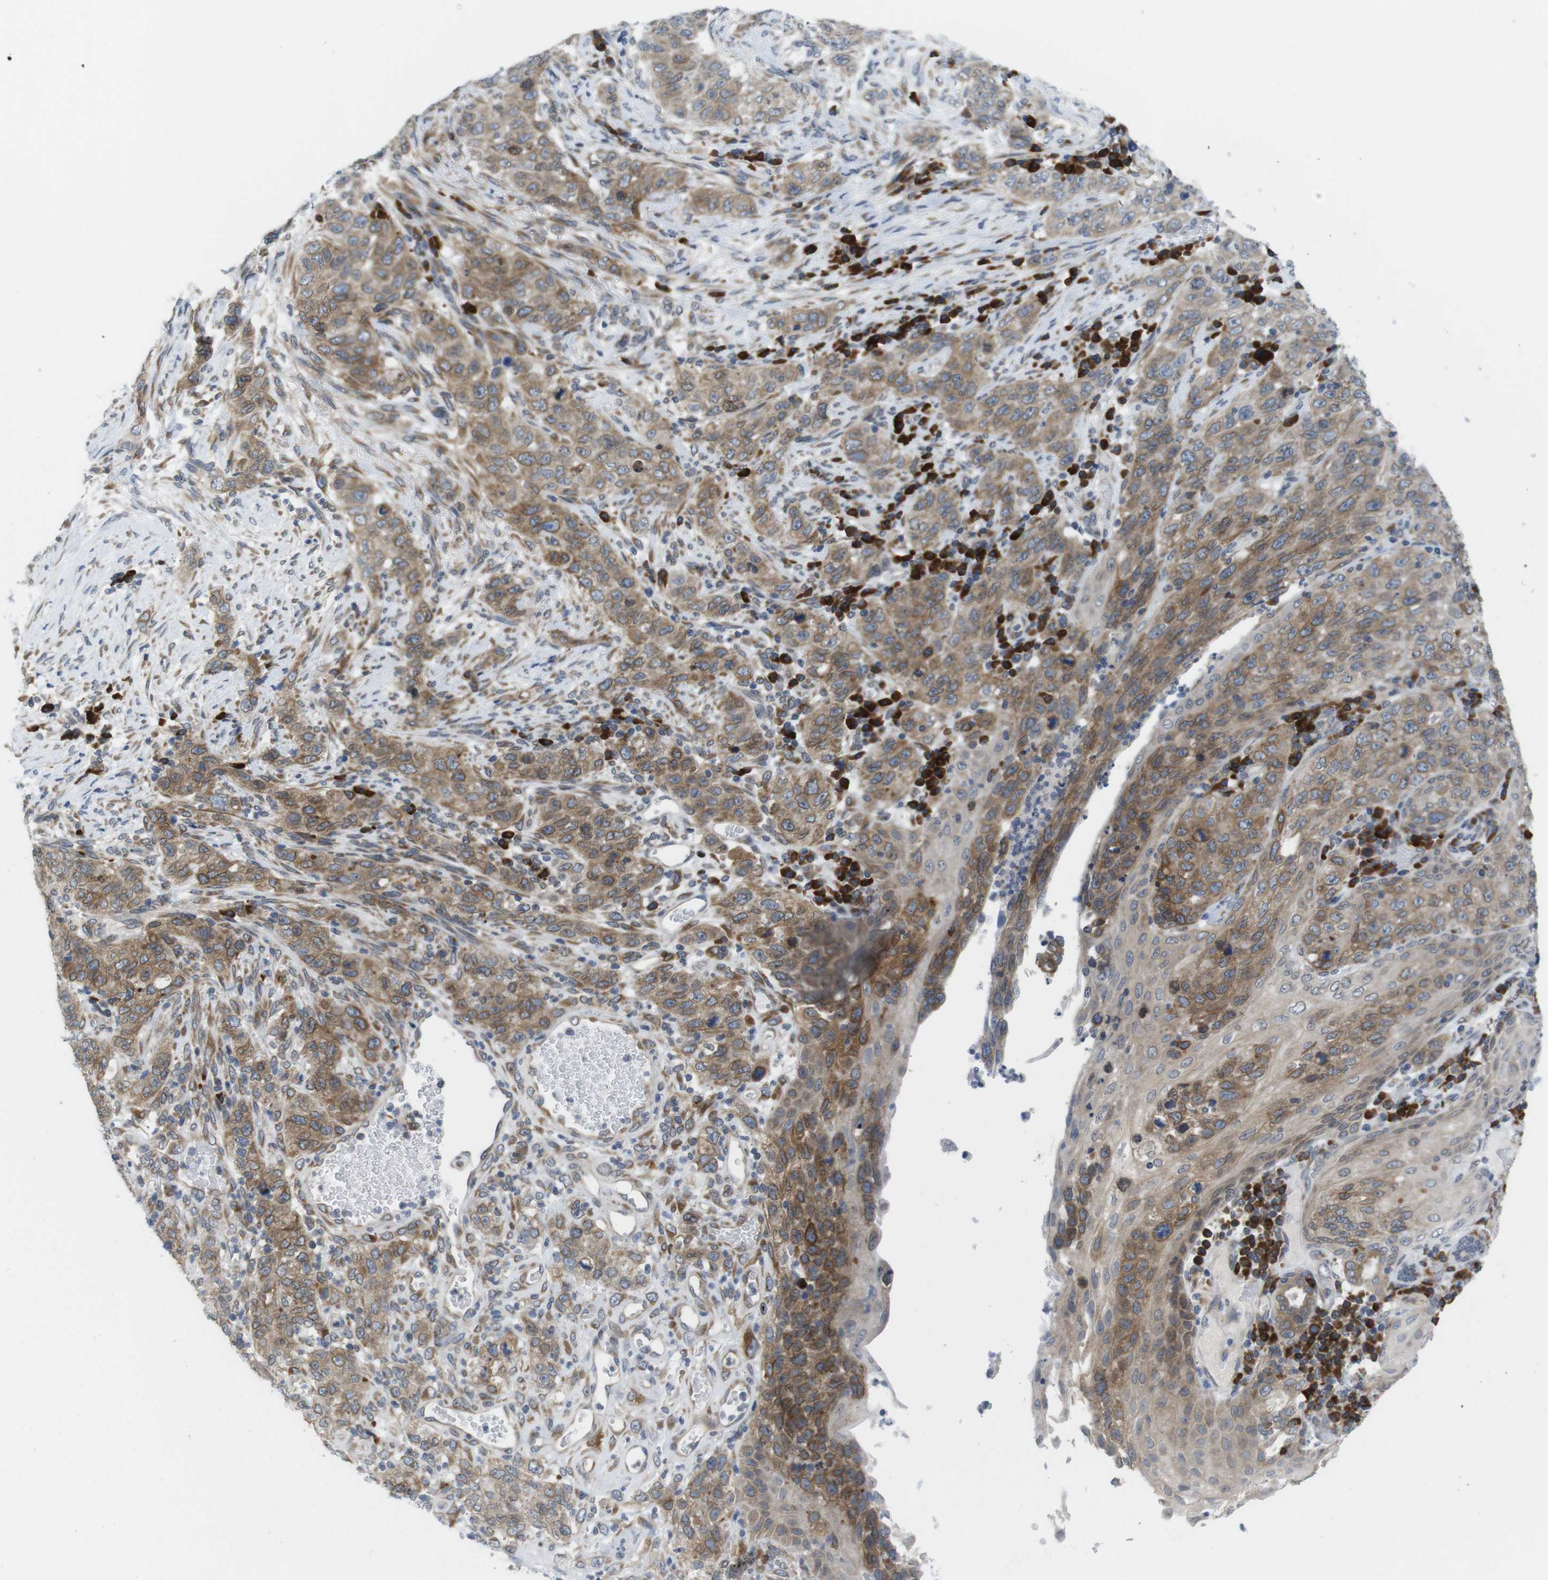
{"staining": {"intensity": "moderate", "quantity": ">75%", "location": "cytoplasmic/membranous"}, "tissue": "stomach cancer", "cell_type": "Tumor cells", "image_type": "cancer", "snomed": [{"axis": "morphology", "description": "Adenocarcinoma, NOS"}, {"axis": "topography", "description": "Stomach"}], "caption": "Immunohistochemical staining of adenocarcinoma (stomach) reveals medium levels of moderate cytoplasmic/membranous protein expression in approximately >75% of tumor cells. (IHC, brightfield microscopy, high magnification).", "gene": "ERGIC3", "patient": {"sex": "male", "age": 48}}